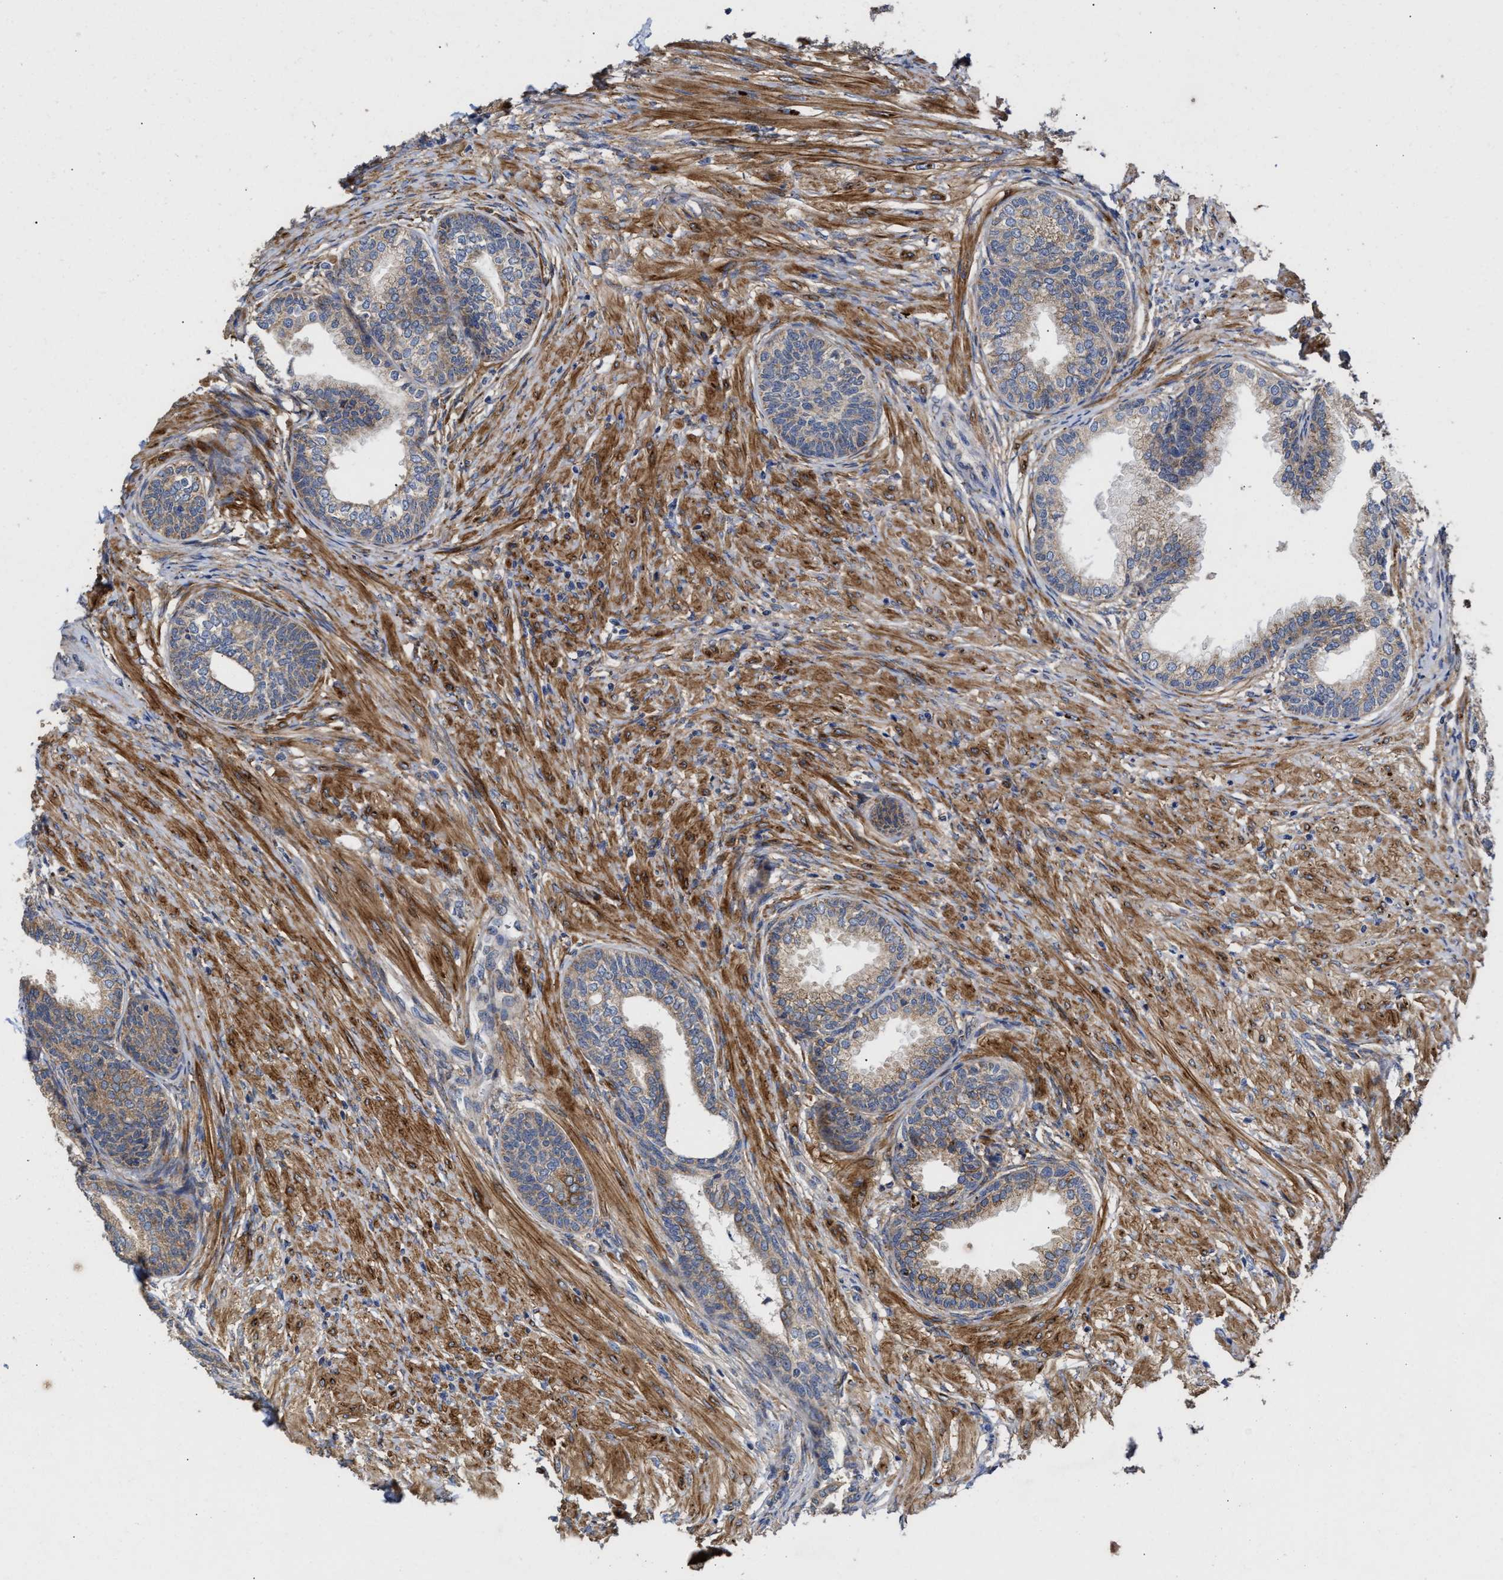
{"staining": {"intensity": "weak", "quantity": "25%-75%", "location": "cytoplasmic/membranous"}, "tissue": "prostate", "cell_type": "Glandular cells", "image_type": "normal", "snomed": [{"axis": "morphology", "description": "Normal tissue, NOS"}, {"axis": "topography", "description": "Prostate"}], "caption": "Immunohistochemistry micrograph of unremarkable prostate: human prostate stained using IHC exhibits low levels of weak protein expression localized specifically in the cytoplasmic/membranous of glandular cells, appearing as a cytoplasmic/membranous brown color.", "gene": "MALSU1", "patient": {"sex": "male", "age": 76}}